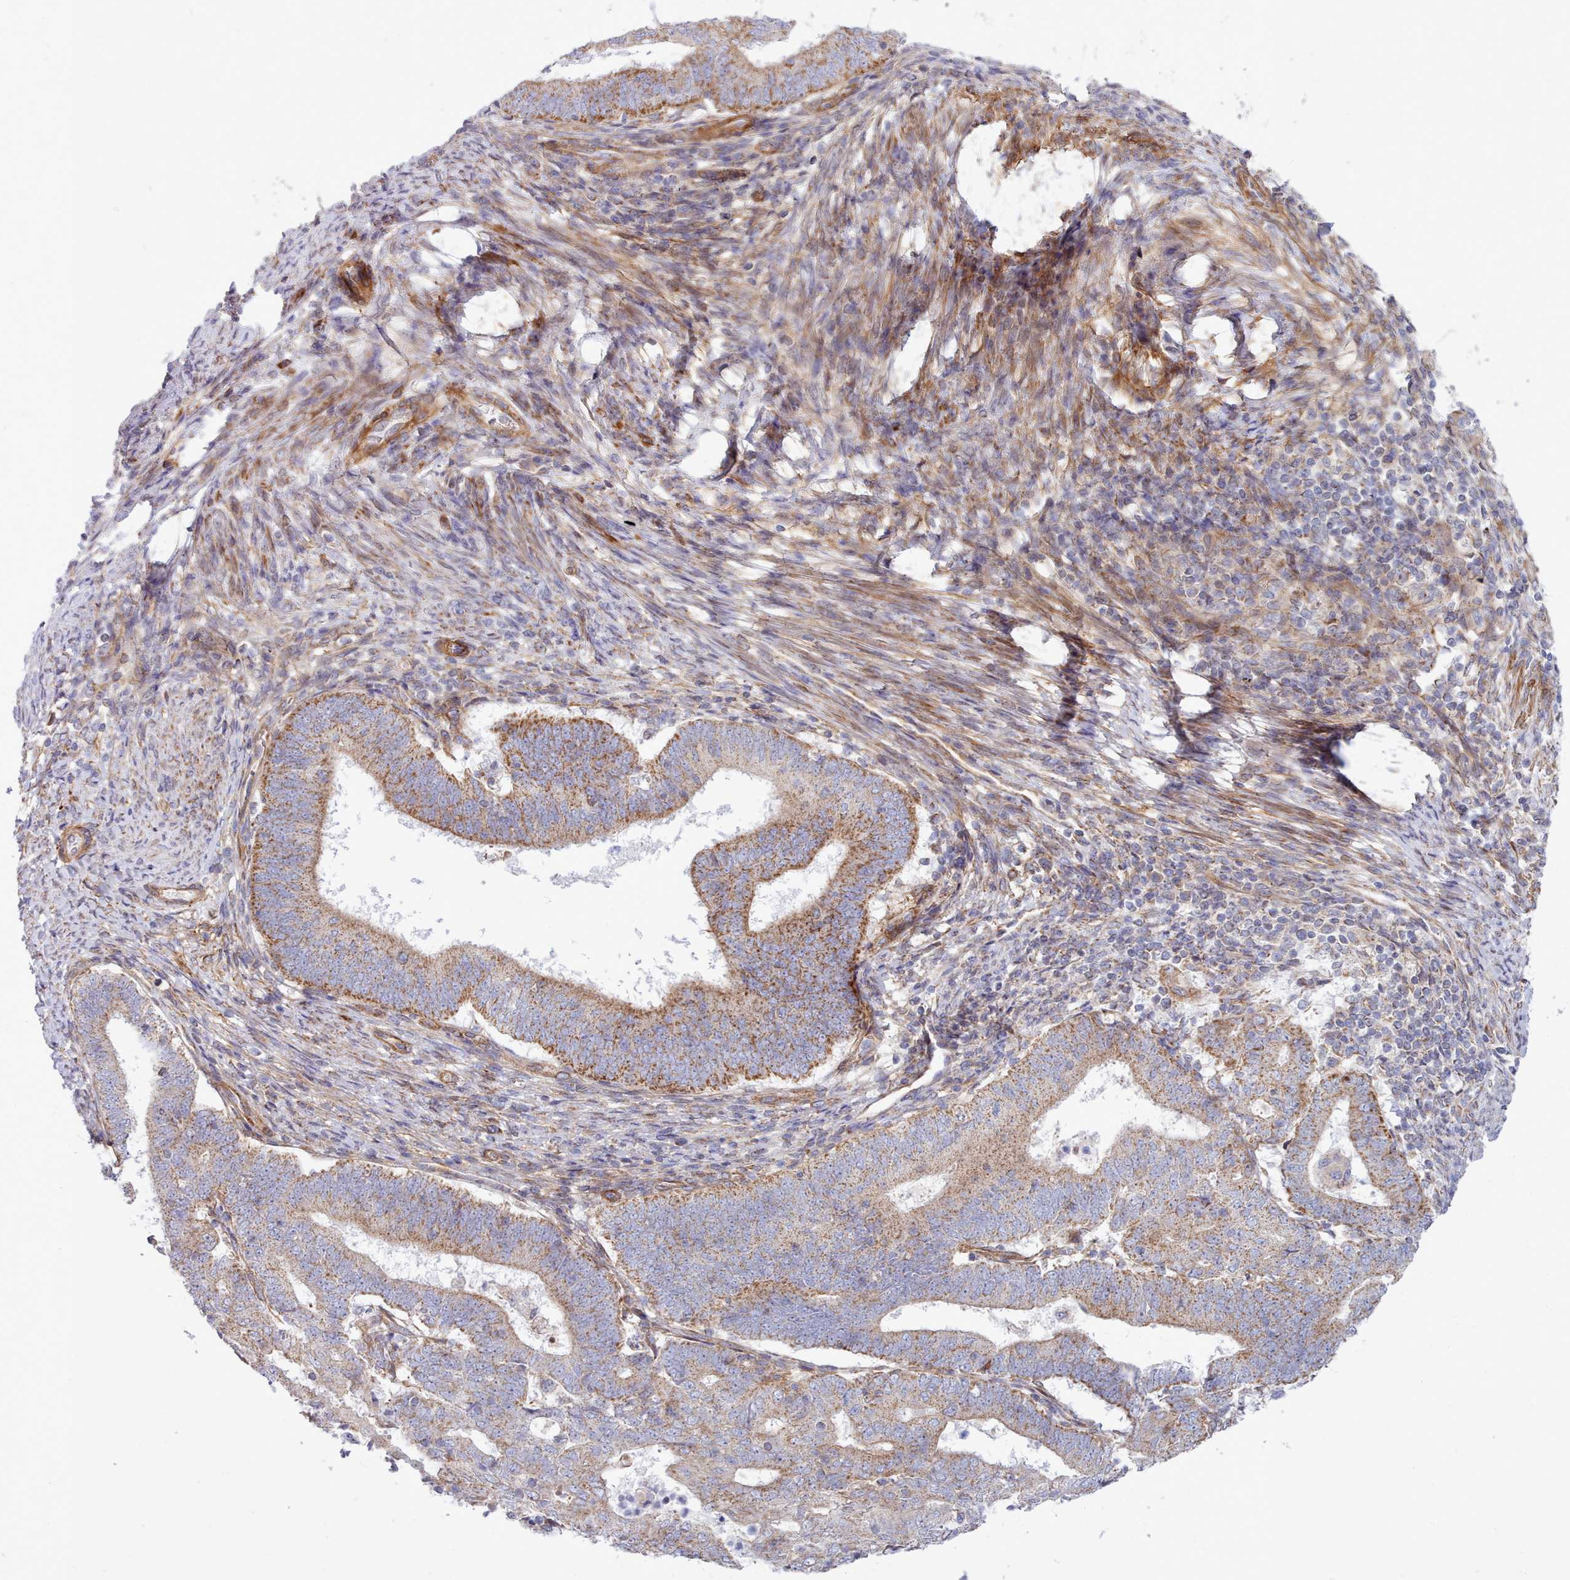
{"staining": {"intensity": "moderate", "quantity": ">75%", "location": "cytoplasmic/membranous"}, "tissue": "endometrial cancer", "cell_type": "Tumor cells", "image_type": "cancer", "snomed": [{"axis": "morphology", "description": "Adenocarcinoma, NOS"}, {"axis": "topography", "description": "Endometrium"}], "caption": "Immunohistochemistry staining of endometrial cancer (adenocarcinoma), which displays medium levels of moderate cytoplasmic/membranous staining in about >75% of tumor cells indicating moderate cytoplasmic/membranous protein positivity. The staining was performed using DAB (3,3'-diaminobenzidine) (brown) for protein detection and nuclei were counterstained in hematoxylin (blue).", "gene": "MRPL21", "patient": {"sex": "female", "age": 70}}